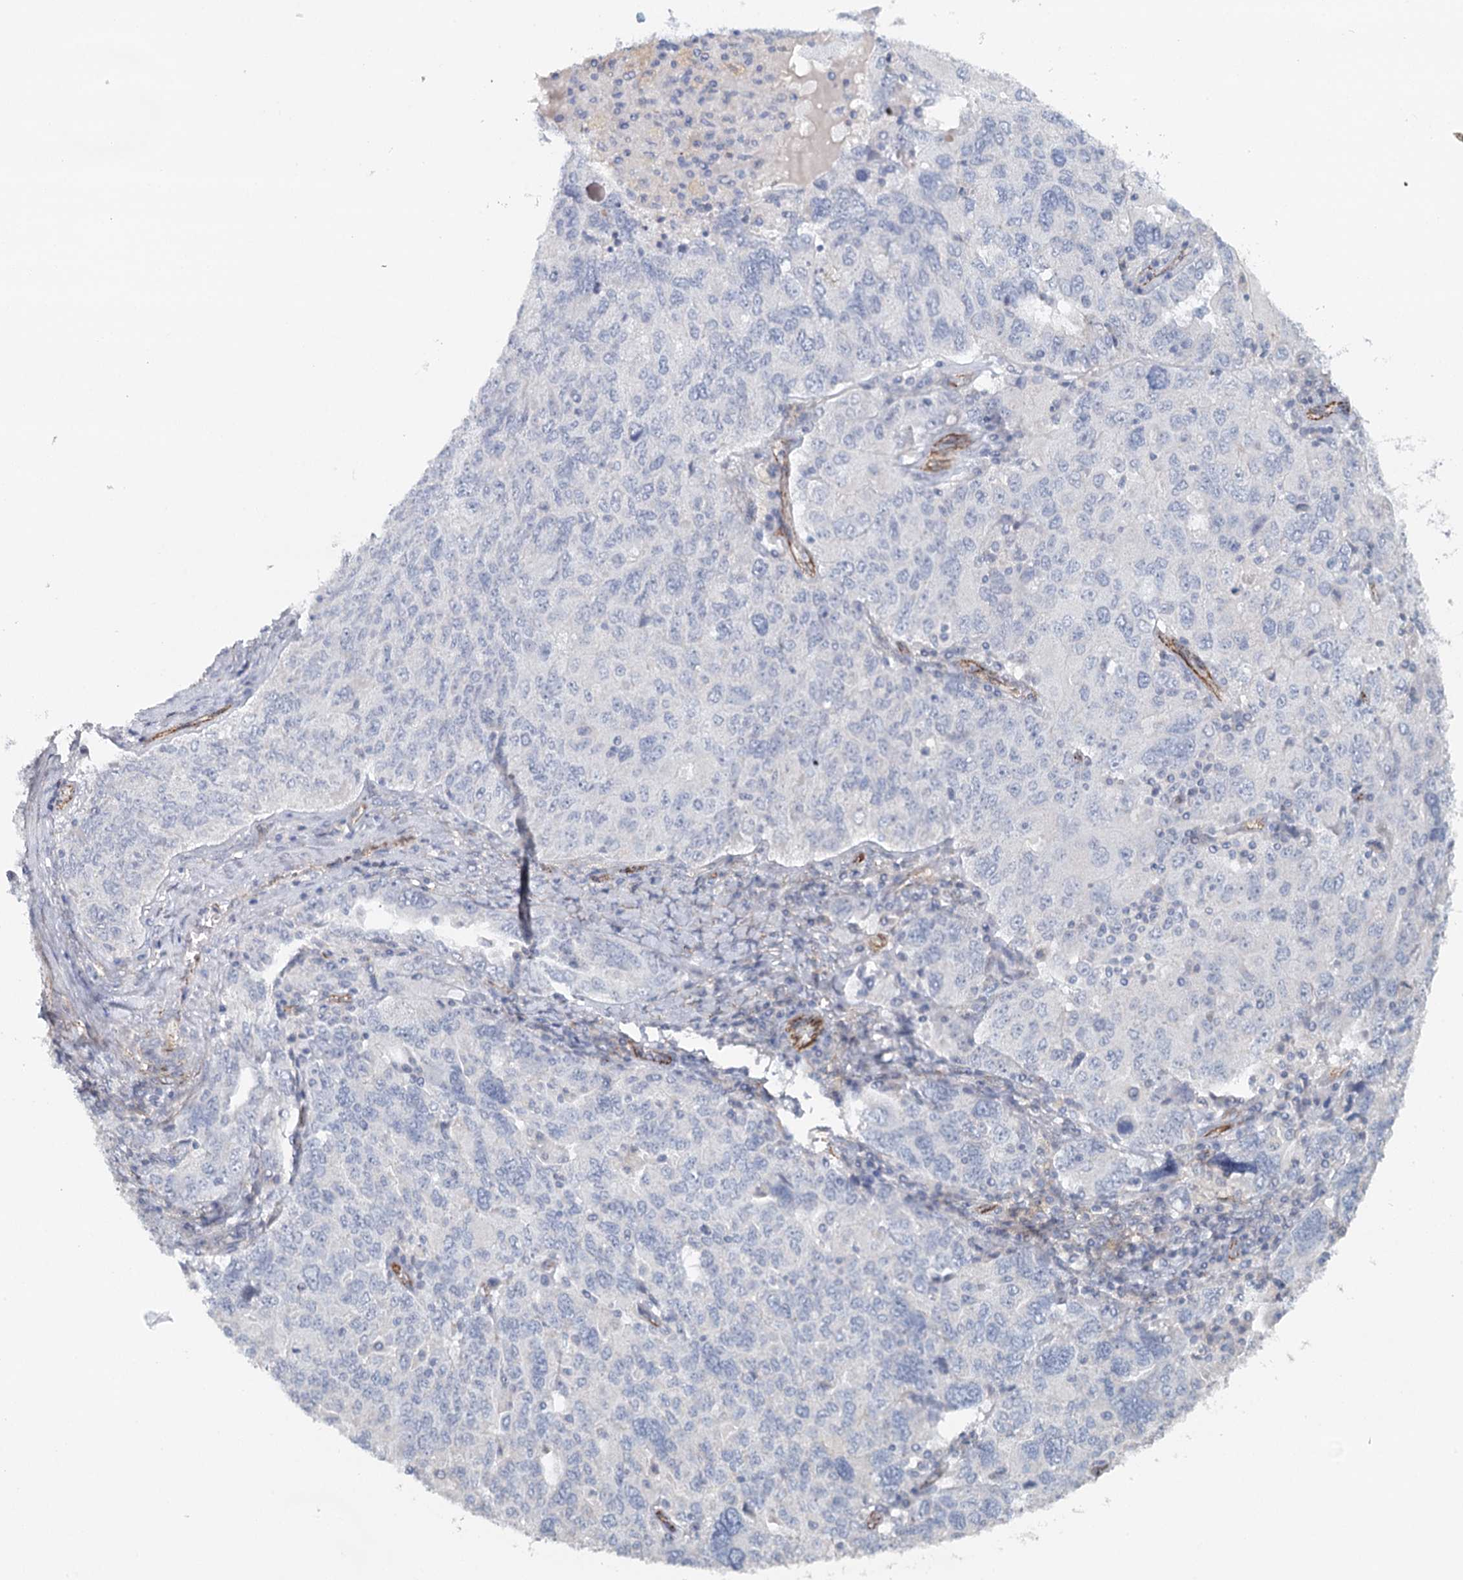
{"staining": {"intensity": "negative", "quantity": "none", "location": "none"}, "tissue": "ovarian cancer", "cell_type": "Tumor cells", "image_type": "cancer", "snomed": [{"axis": "morphology", "description": "Carcinoma, endometroid"}, {"axis": "topography", "description": "Ovary"}], "caption": "High power microscopy histopathology image of an immunohistochemistry micrograph of ovarian cancer (endometroid carcinoma), revealing no significant positivity in tumor cells. (Stains: DAB (3,3'-diaminobenzidine) immunohistochemistry (IHC) with hematoxylin counter stain, Microscopy: brightfield microscopy at high magnification).", "gene": "SYNPO", "patient": {"sex": "female", "age": 62}}